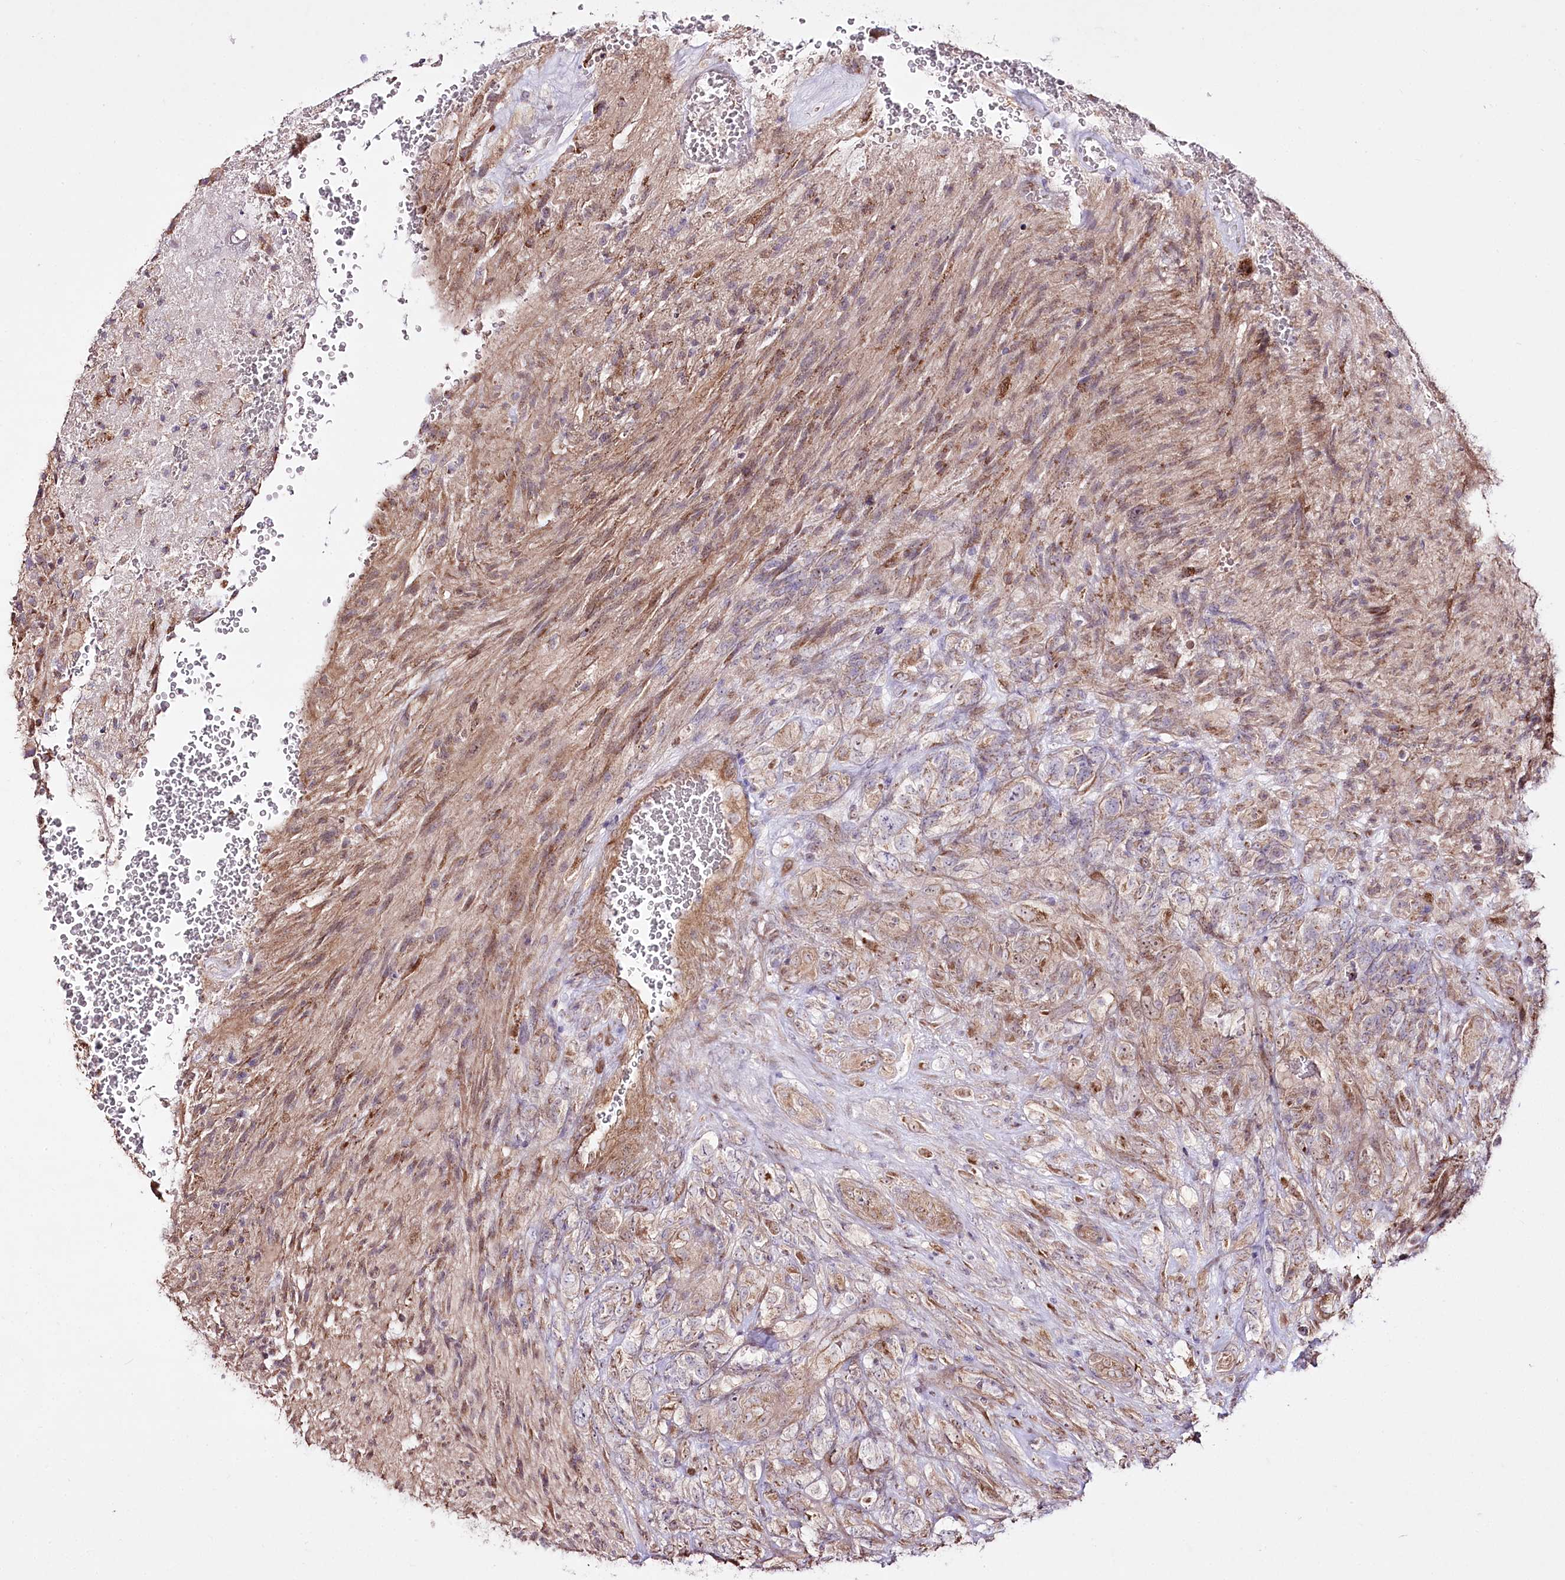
{"staining": {"intensity": "moderate", "quantity": "<25%", "location": "cytoplasmic/membranous"}, "tissue": "glioma", "cell_type": "Tumor cells", "image_type": "cancer", "snomed": [{"axis": "morphology", "description": "Glioma, malignant, High grade"}, {"axis": "topography", "description": "Brain"}], "caption": "A brown stain shows moderate cytoplasmic/membranous staining of a protein in glioma tumor cells.", "gene": "REXO2", "patient": {"sex": "male", "age": 61}}